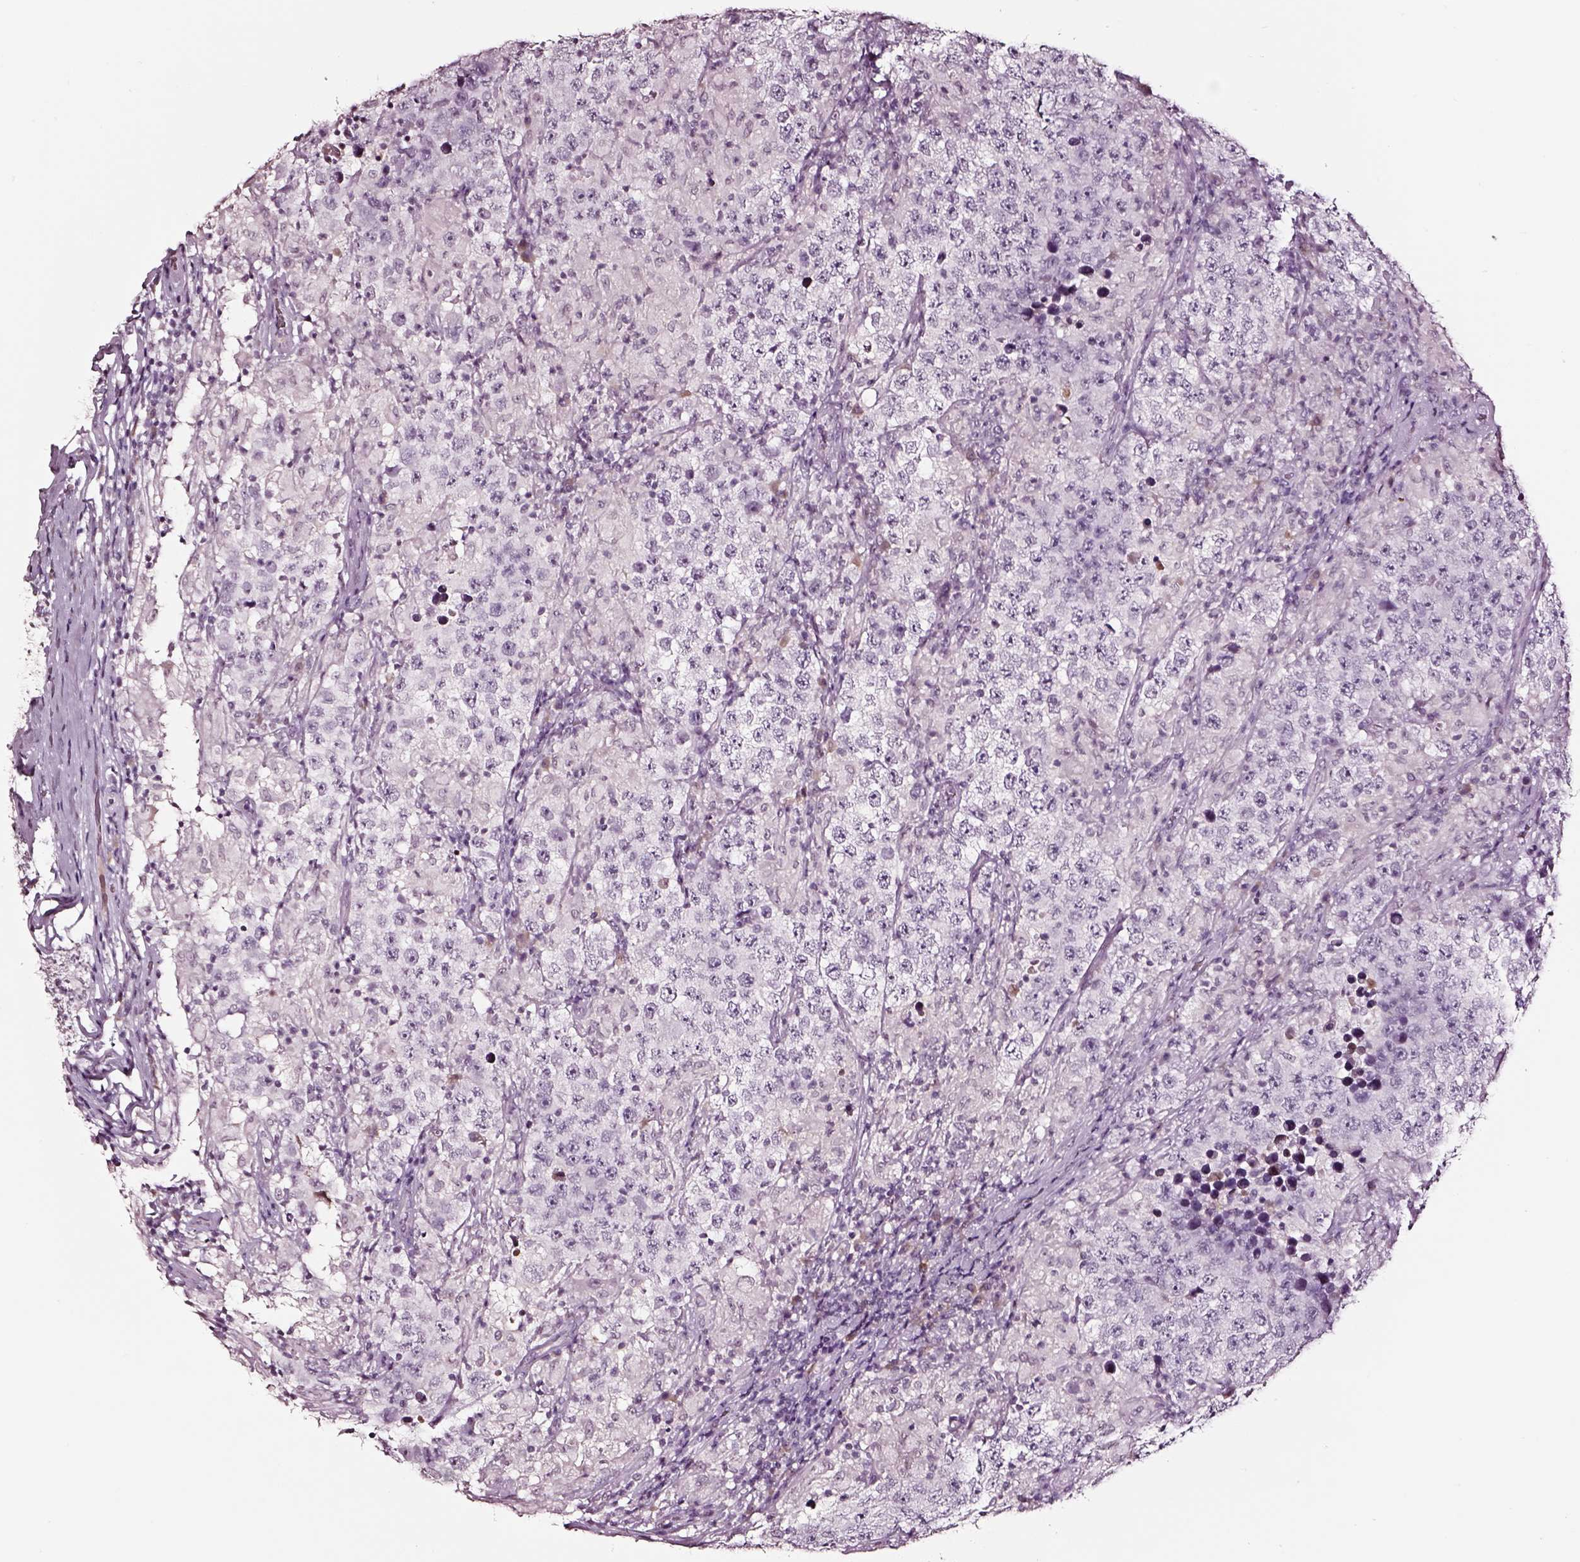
{"staining": {"intensity": "negative", "quantity": "none", "location": "none"}, "tissue": "testis cancer", "cell_type": "Tumor cells", "image_type": "cancer", "snomed": [{"axis": "morphology", "description": "Seminoma, NOS"}, {"axis": "morphology", "description": "Carcinoma, Embryonal, NOS"}, {"axis": "topography", "description": "Testis"}], "caption": "IHC micrograph of neoplastic tissue: embryonal carcinoma (testis) stained with DAB (3,3'-diaminobenzidine) exhibits no significant protein expression in tumor cells. The staining is performed using DAB (3,3'-diaminobenzidine) brown chromogen with nuclei counter-stained in using hematoxylin.", "gene": "SMIM17", "patient": {"sex": "male", "age": 41}}